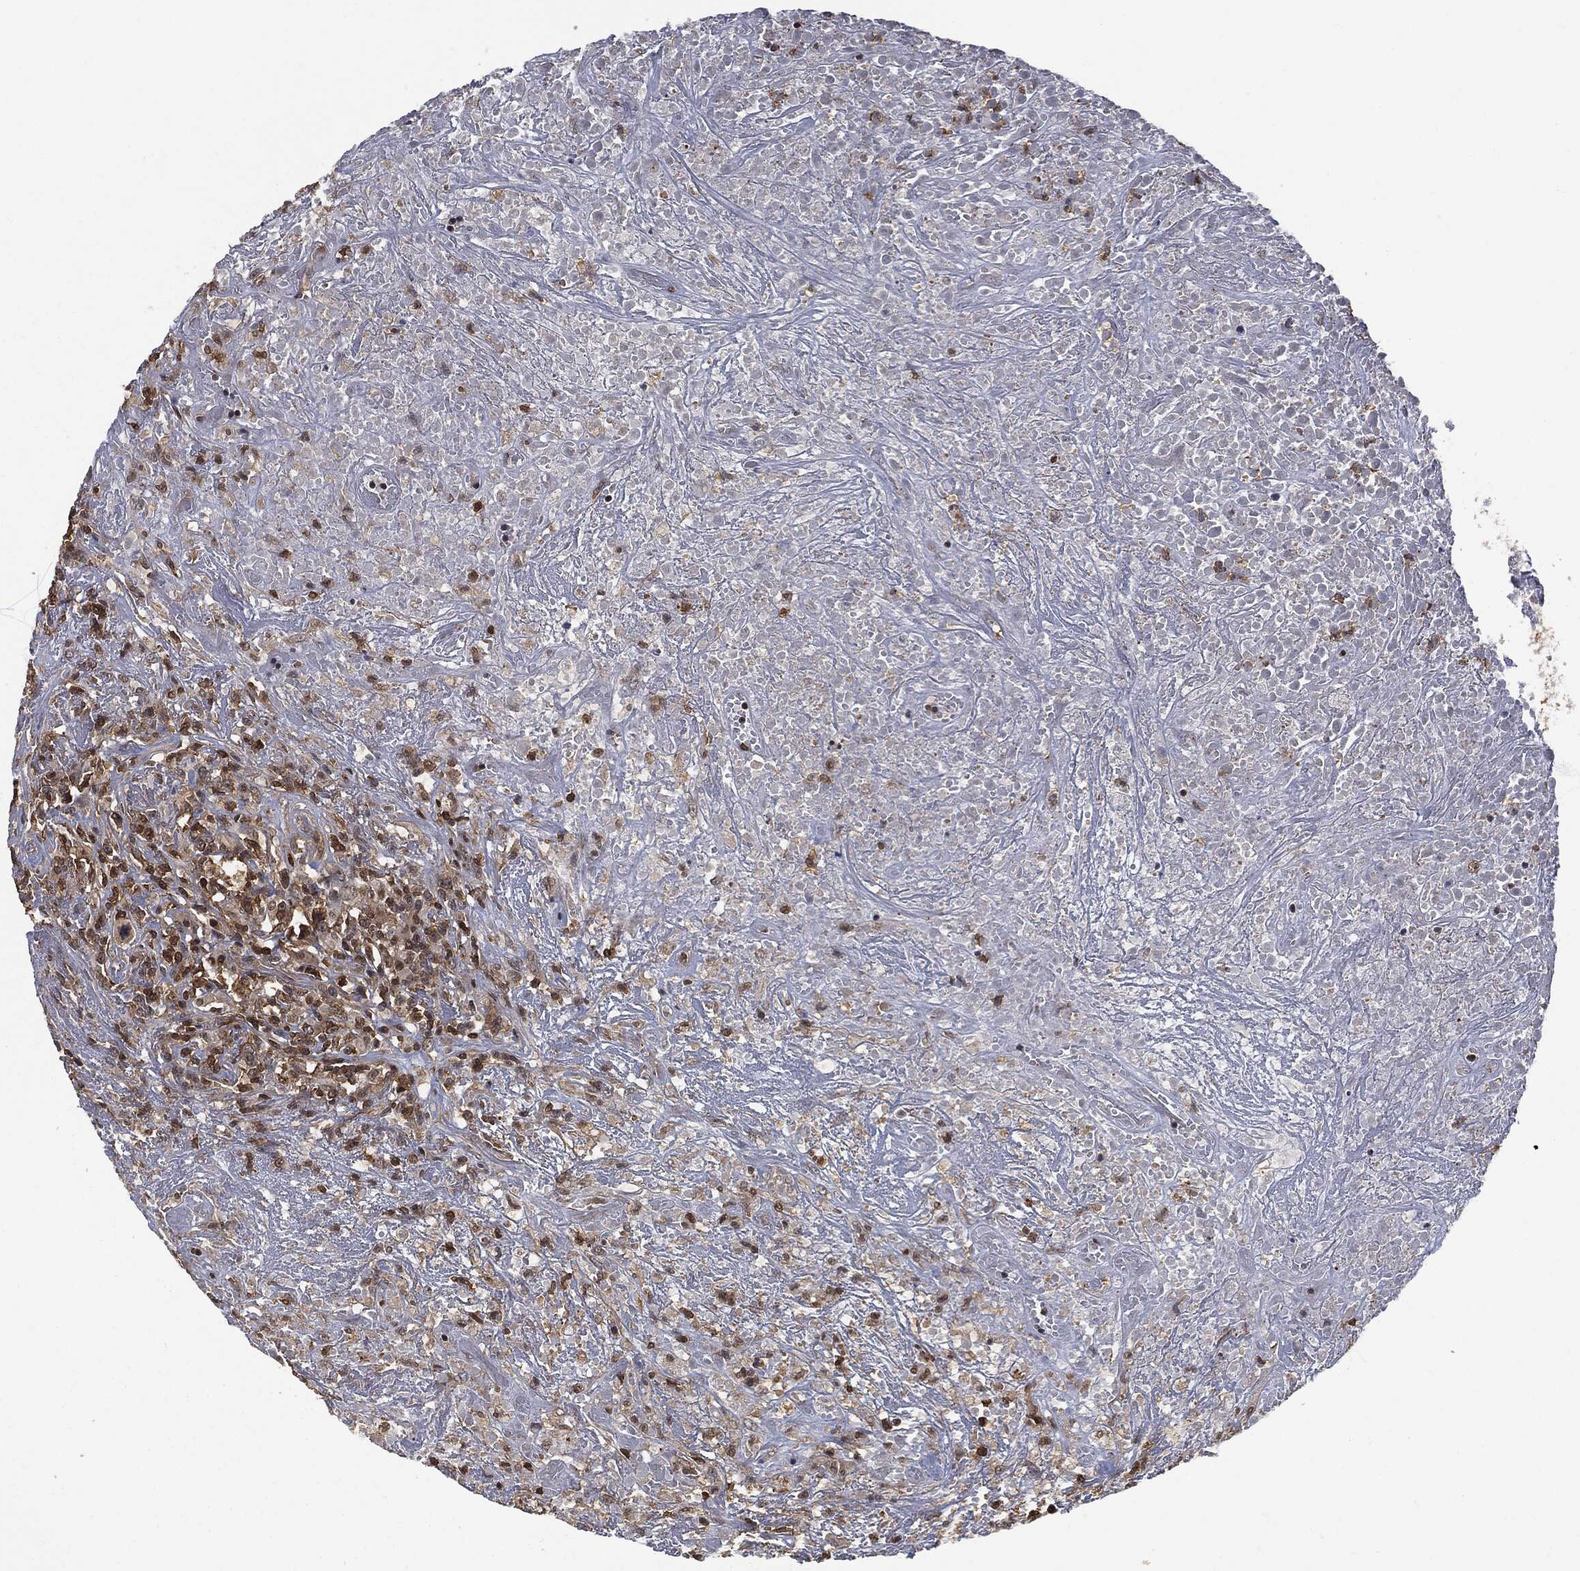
{"staining": {"intensity": "strong", "quantity": "25%-75%", "location": "cytoplasmic/membranous"}, "tissue": "lymphoma", "cell_type": "Tumor cells", "image_type": "cancer", "snomed": [{"axis": "morphology", "description": "Malignant lymphoma, non-Hodgkin's type, High grade"}, {"axis": "topography", "description": "Lung"}], "caption": "Protein expression analysis of lymphoma reveals strong cytoplasmic/membranous staining in approximately 25%-75% of tumor cells.", "gene": "PSMB10", "patient": {"sex": "male", "age": 79}}